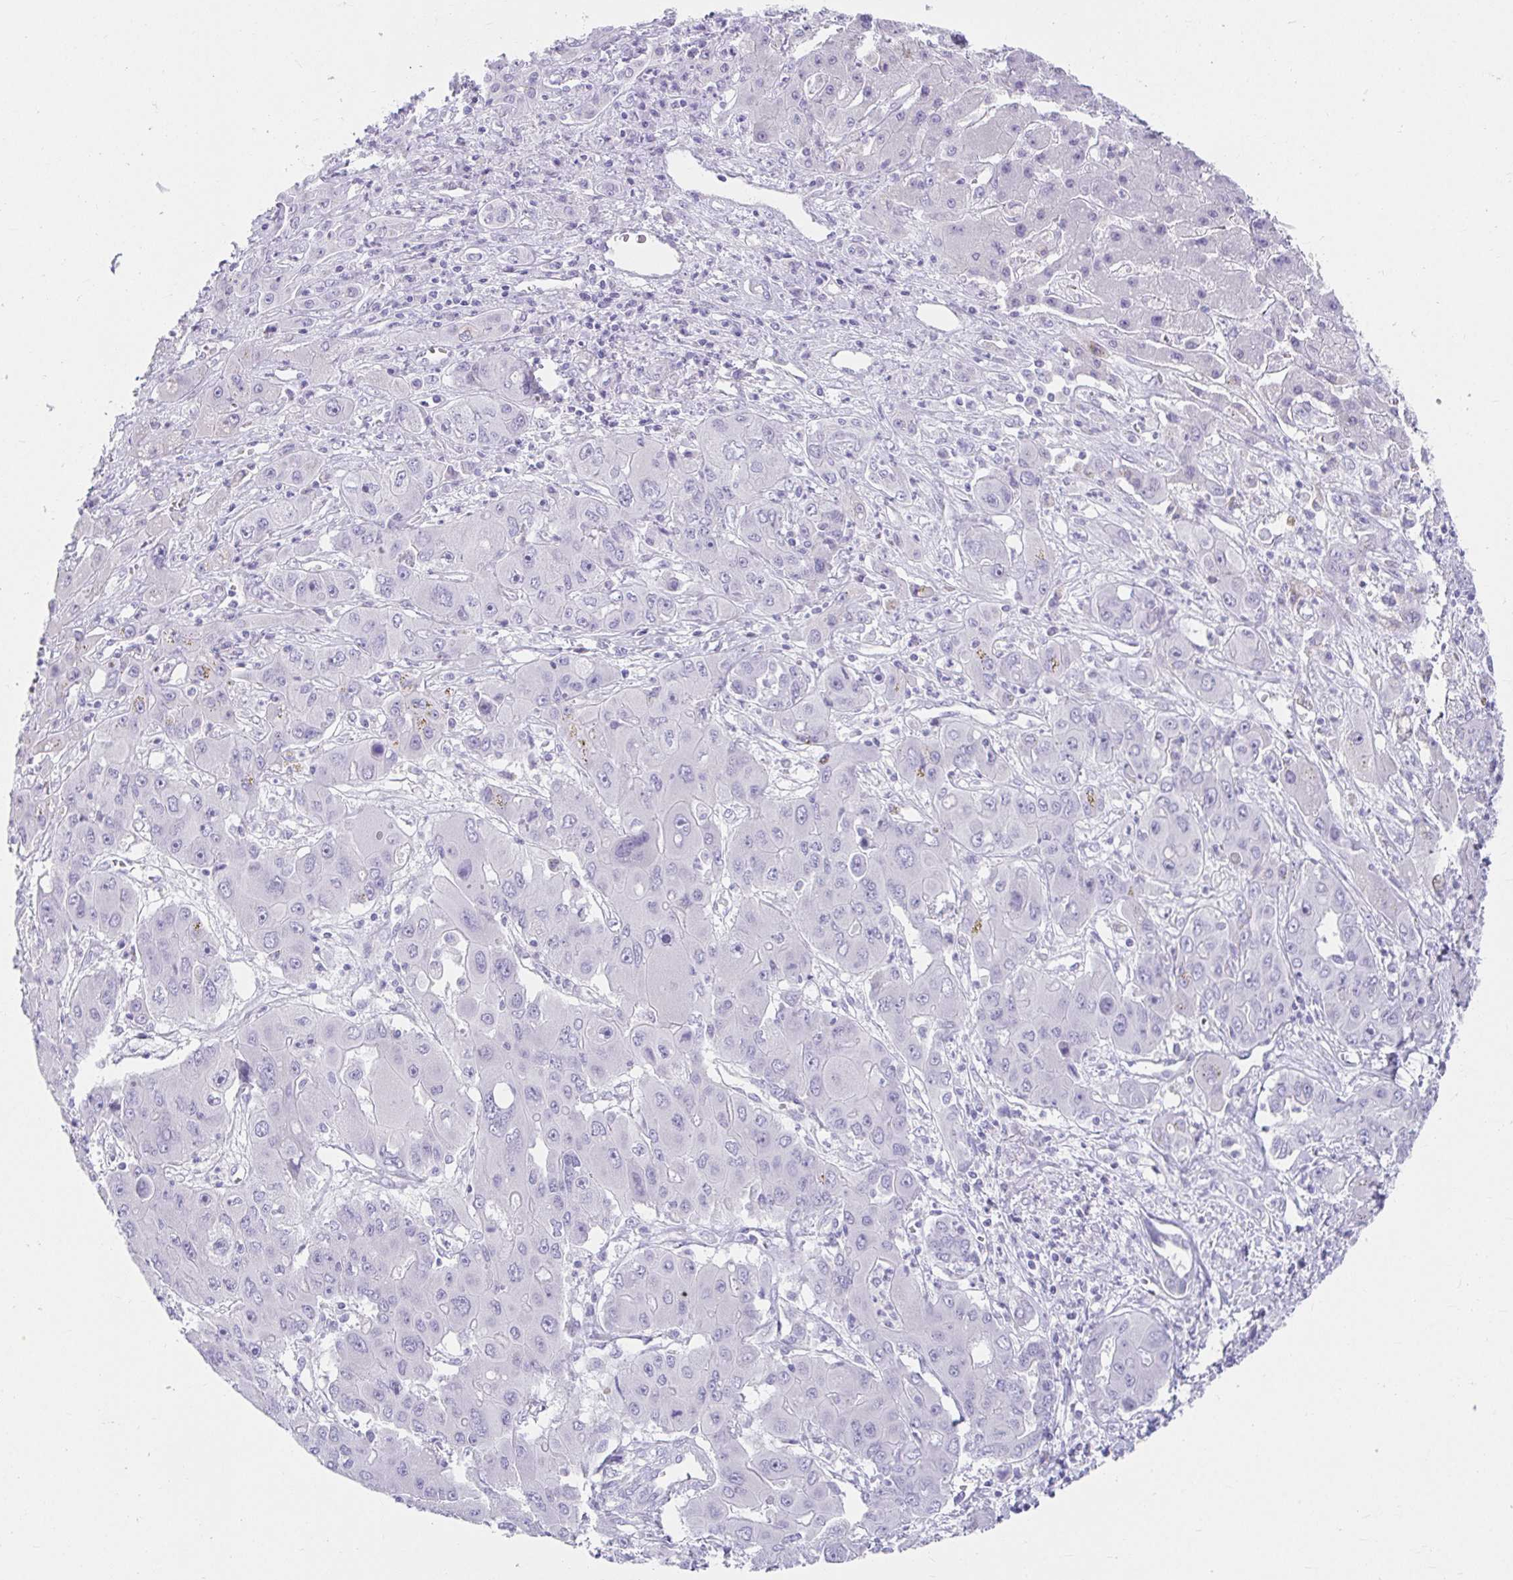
{"staining": {"intensity": "negative", "quantity": "none", "location": "none"}, "tissue": "liver cancer", "cell_type": "Tumor cells", "image_type": "cancer", "snomed": [{"axis": "morphology", "description": "Cholangiocarcinoma"}, {"axis": "topography", "description": "Liver"}], "caption": "Immunohistochemistry (IHC) micrograph of human liver cancer (cholangiocarcinoma) stained for a protein (brown), which displays no positivity in tumor cells.", "gene": "VGLL1", "patient": {"sex": "male", "age": 67}}